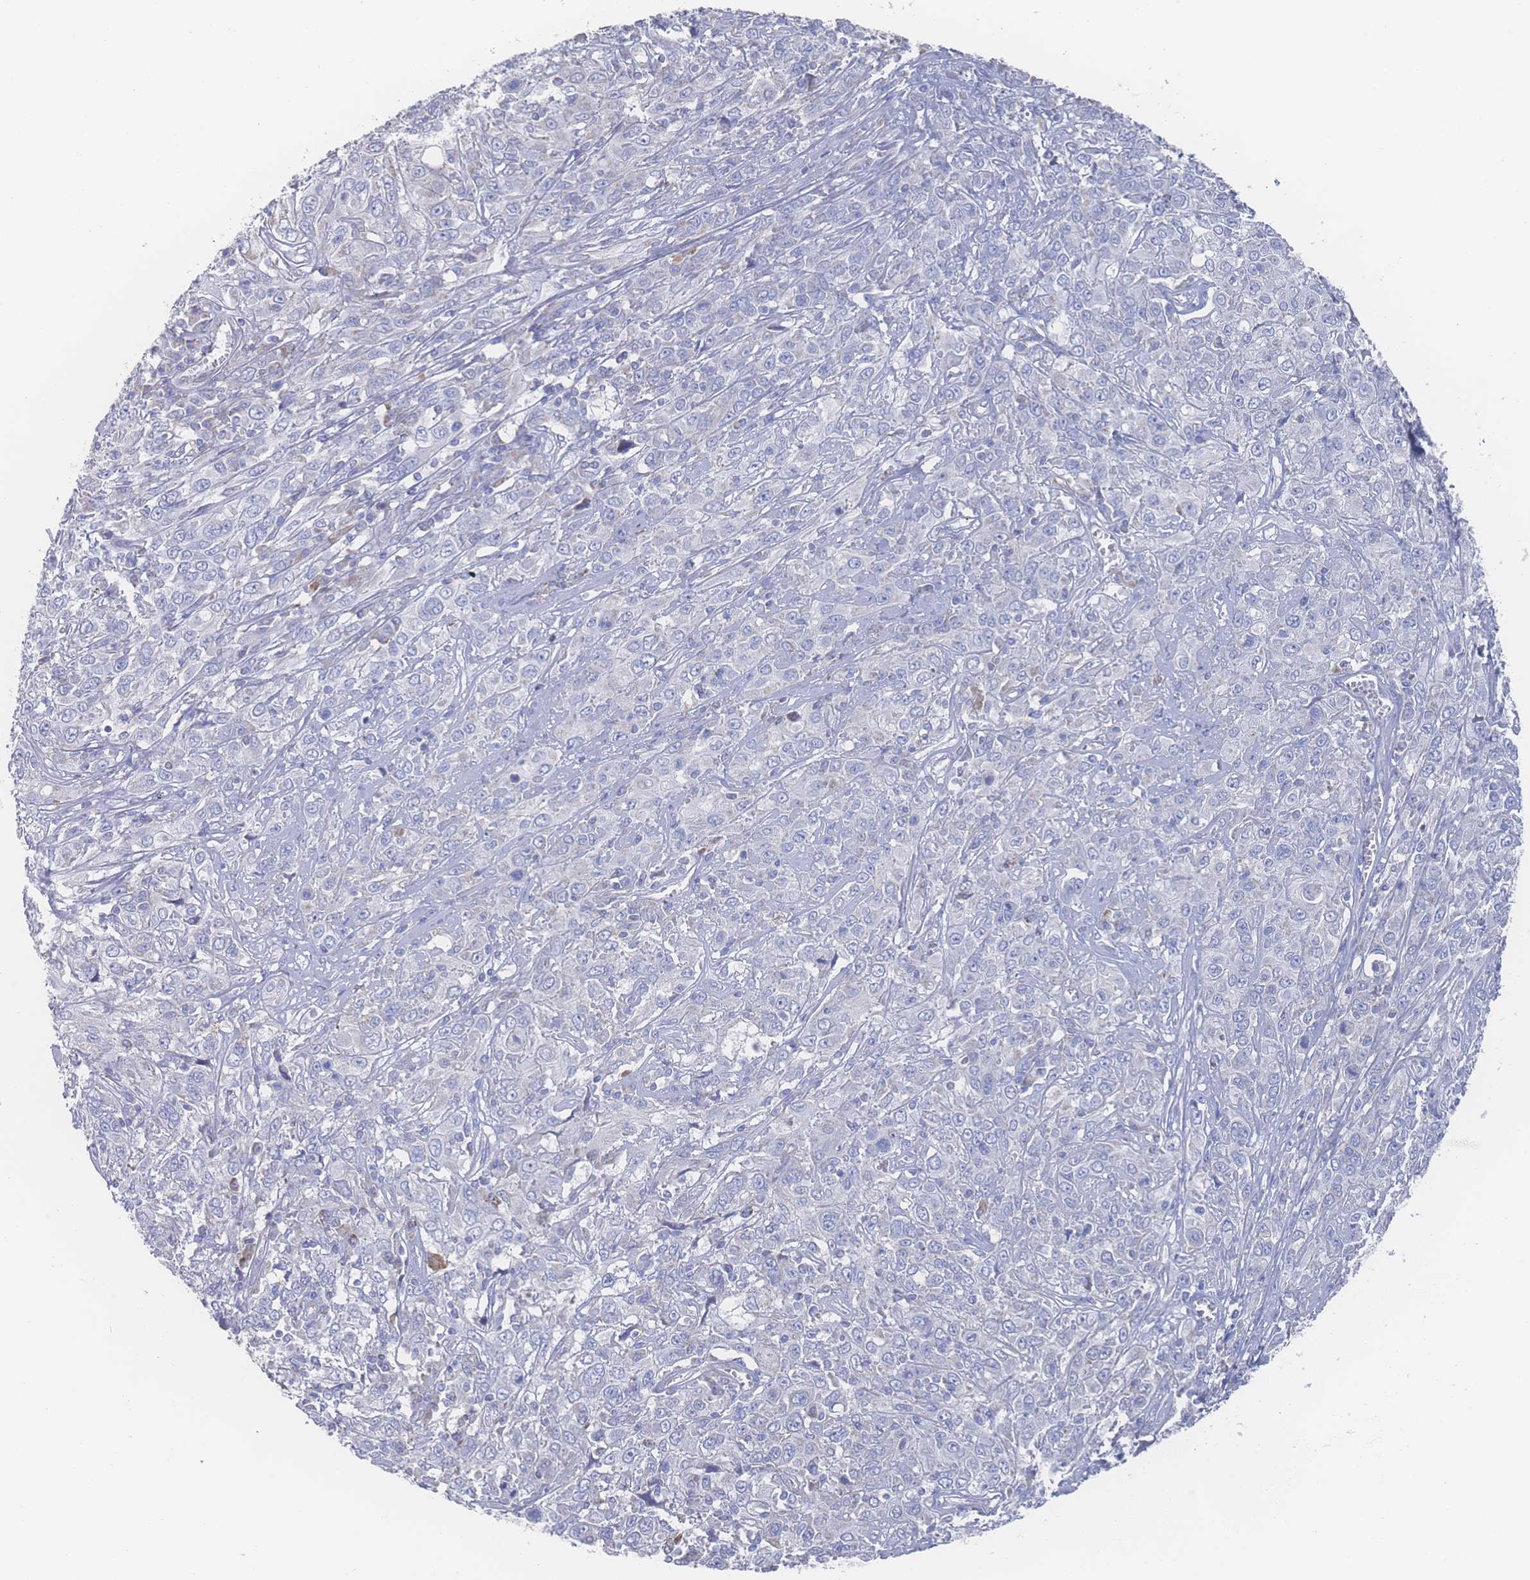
{"staining": {"intensity": "negative", "quantity": "none", "location": "none"}, "tissue": "cervical cancer", "cell_type": "Tumor cells", "image_type": "cancer", "snomed": [{"axis": "morphology", "description": "Squamous cell carcinoma, NOS"}, {"axis": "topography", "description": "Cervix"}], "caption": "DAB (3,3'-diaminobenzidine) immunohistochemical staining of human cervical cancer shows no significant expression in tumor cells.", "gene": "SNPH", "patient": {"sex": "female", "age": 46}}